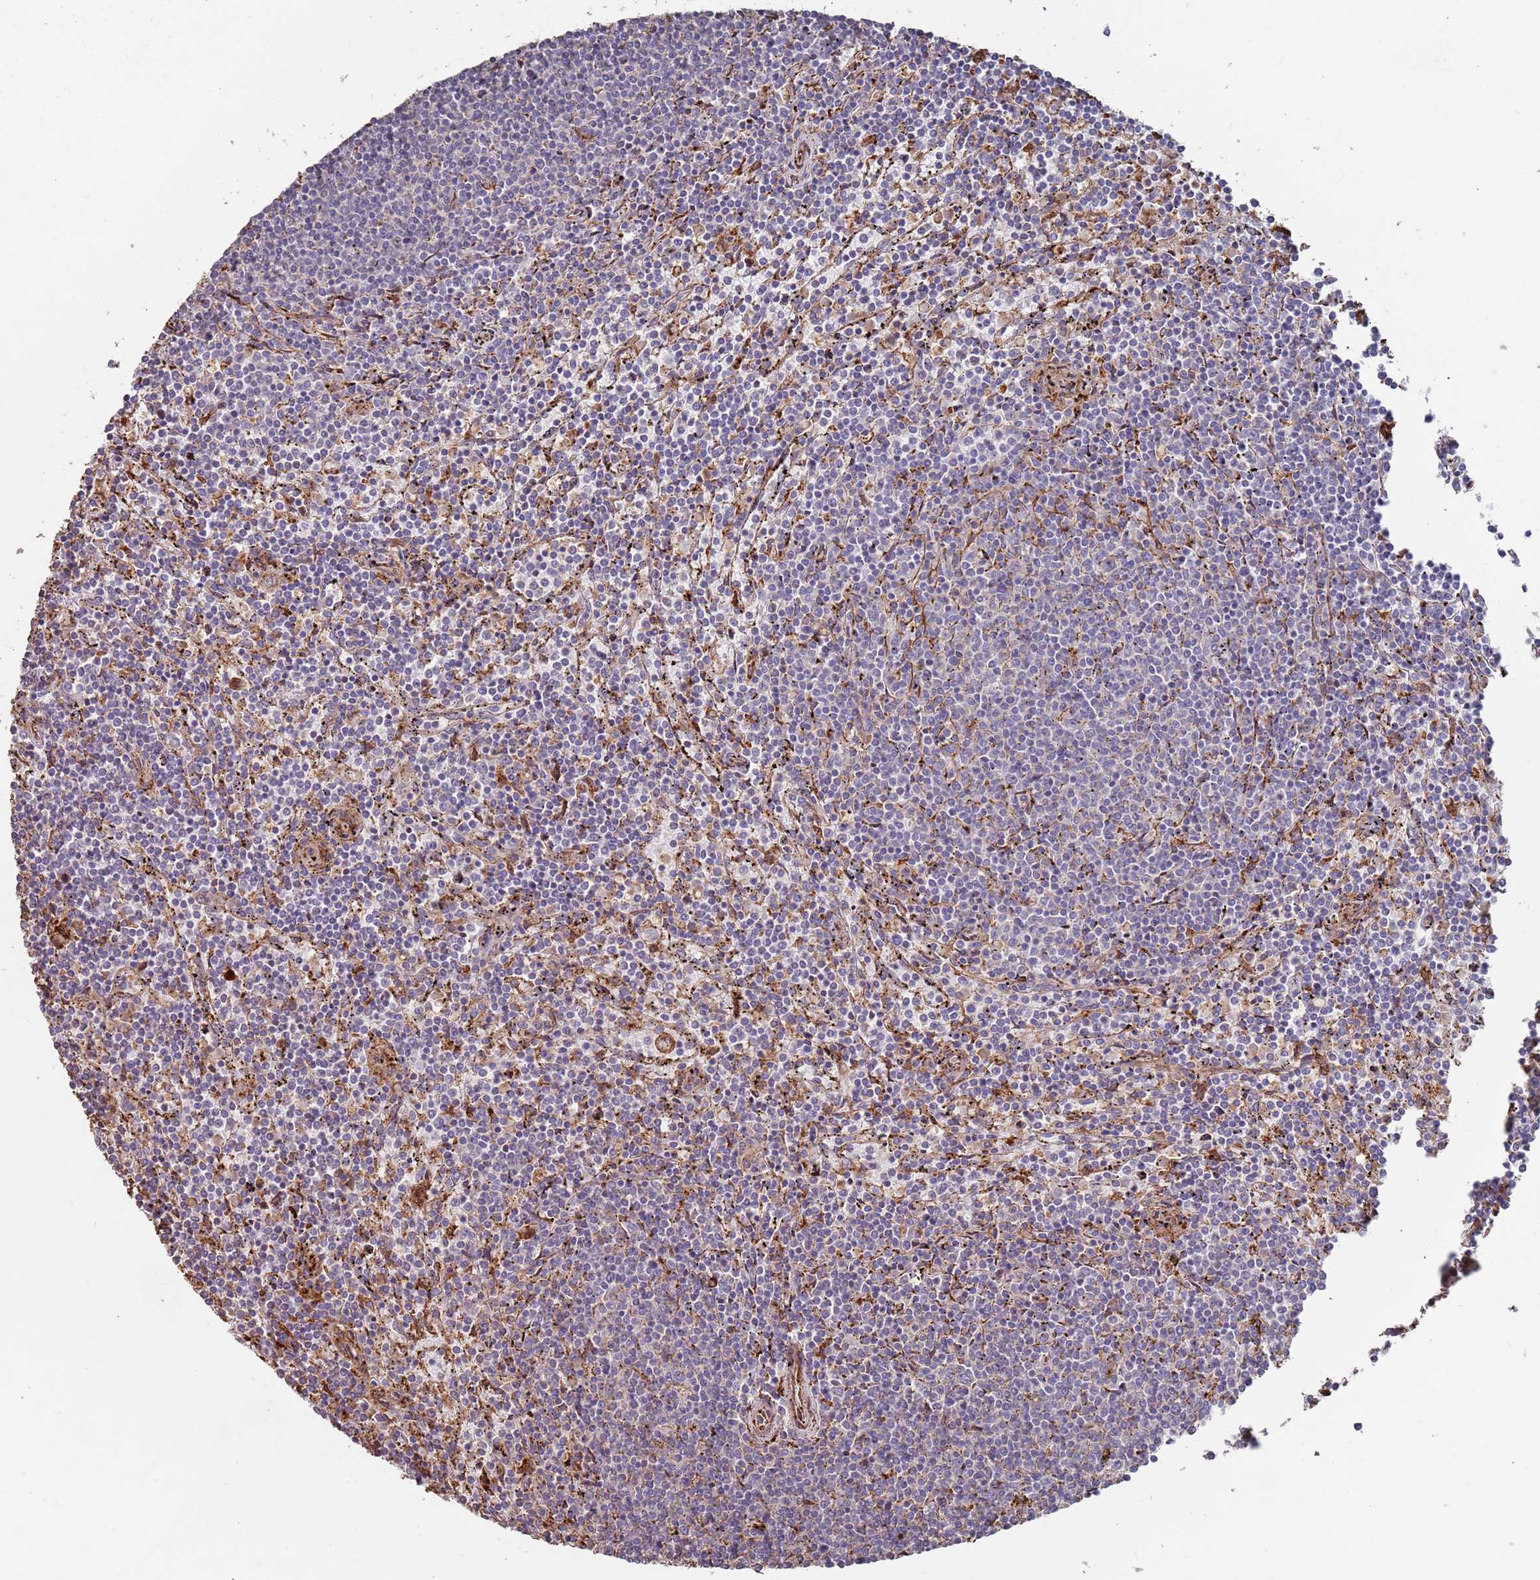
{"staining": {"intensity": "moderate", "quantity": "<25%", "location": "cytoplasmic/membranous"}, "tissue": "lymphoma", "cell_type": "Tumor cells", "image_type": "cancer", "snomed": [{"axis": "morphology", "description": "Malignant lymphoma, non-Hodgkin's type, Low grade"}, {"axis": "topography", "description": "Spleen"}], "caption": "Malignant lymphoma, non-Hodgkin's type (low-grade) stained for a protein (brown) shows moderate cytoplasmic/membranous positive positivity in about <25% of tumor cells.", "gene": "LACC1", "patient": {"sex": "female", "age": 50}}